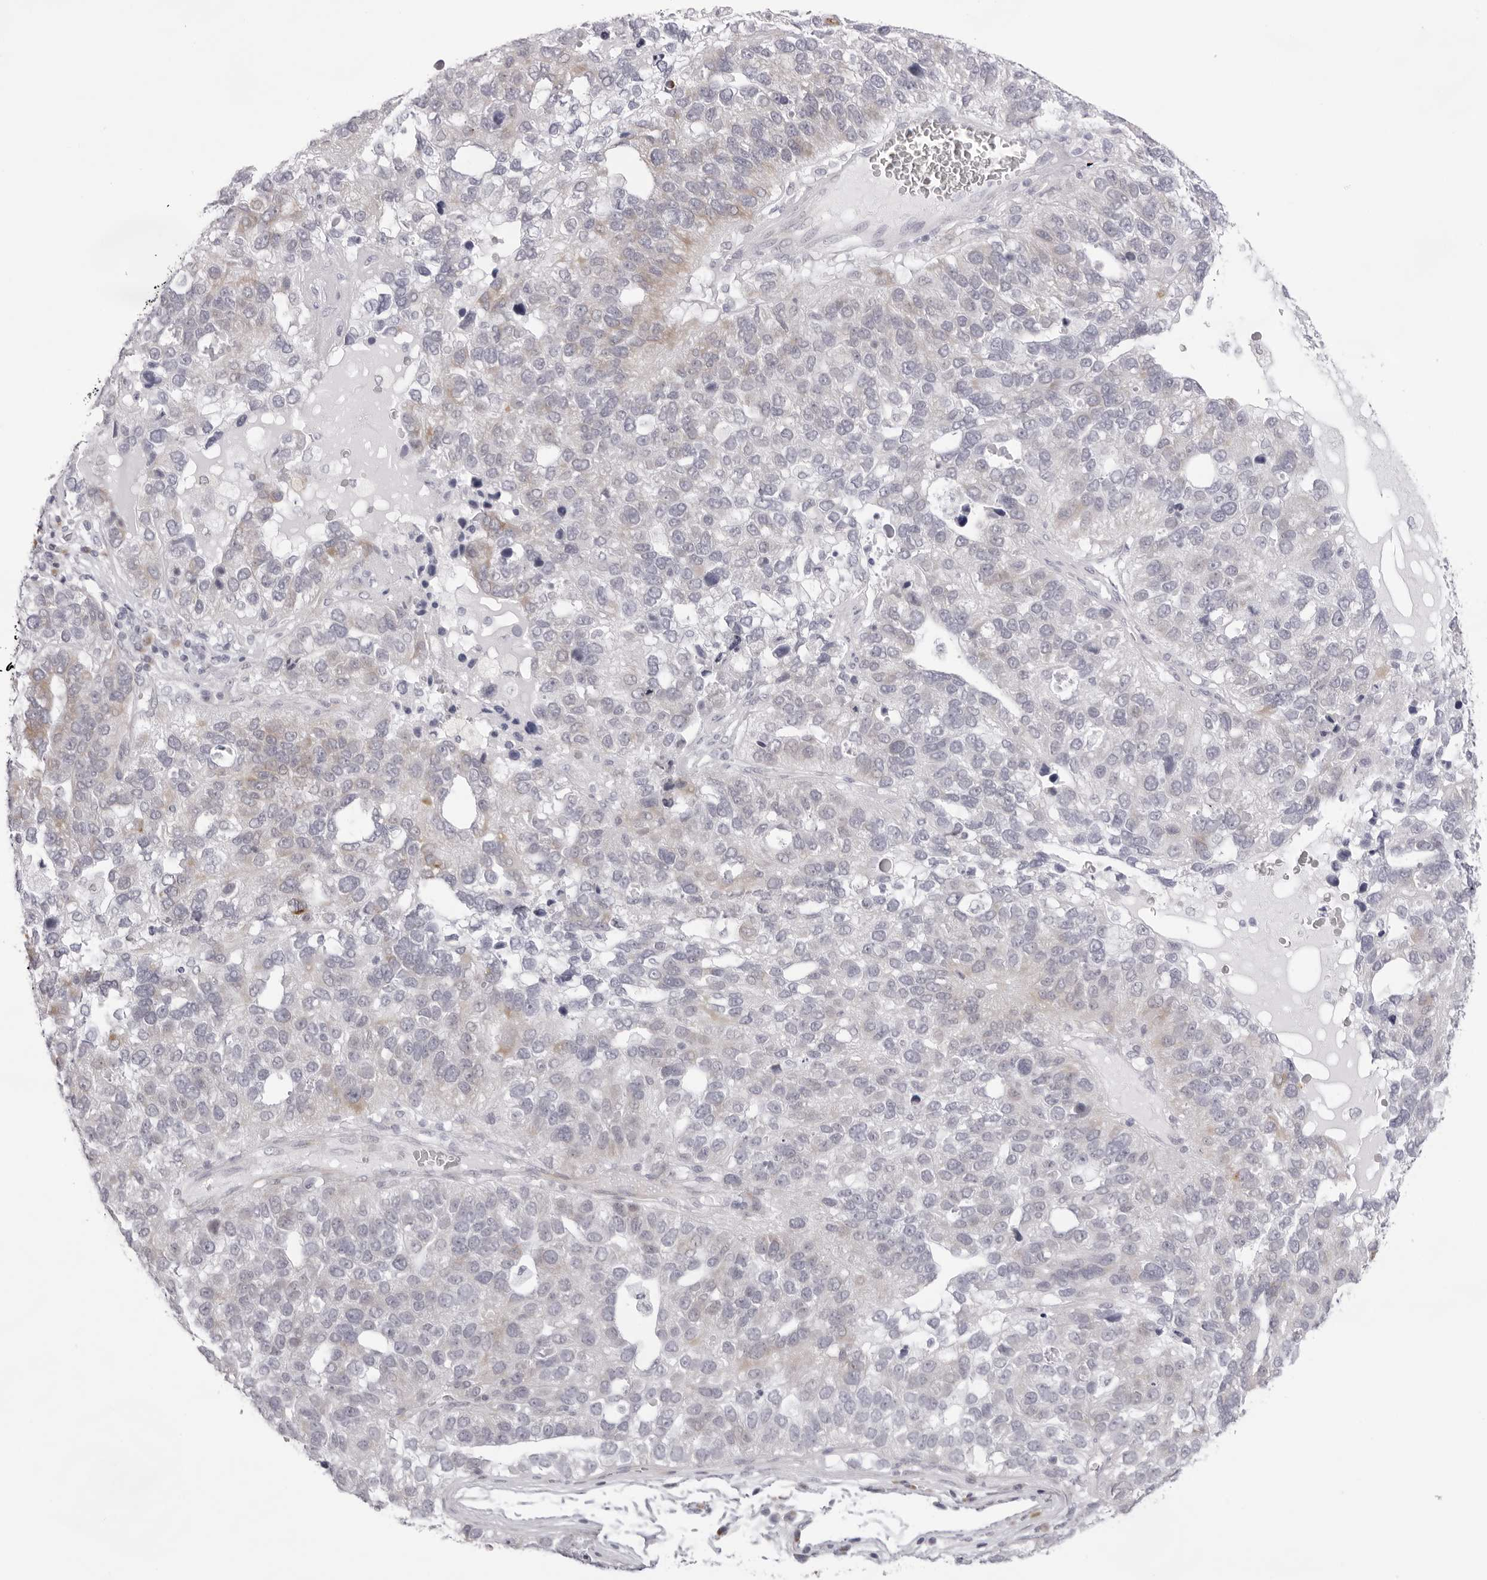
{"staining": {"intensity": "negative", "quantity": "none", "location": "none"}, "tissue": "pancreatic cancer", "cell_type": "Tumor cells", "image_type": "cancer", "snomed": [{"axis": "morphology", "description": "Adenocarcinoma, NOS"}, {"axis": "topography", "description": "Pancreas"}], "caption": "The immunohistochemistry histopathology image has no significant staining in tumor cells of pancreatic adenocarcinoma tissue.", "gene": "SMIM2", "patient": {"sex": "female", "age": 61}}